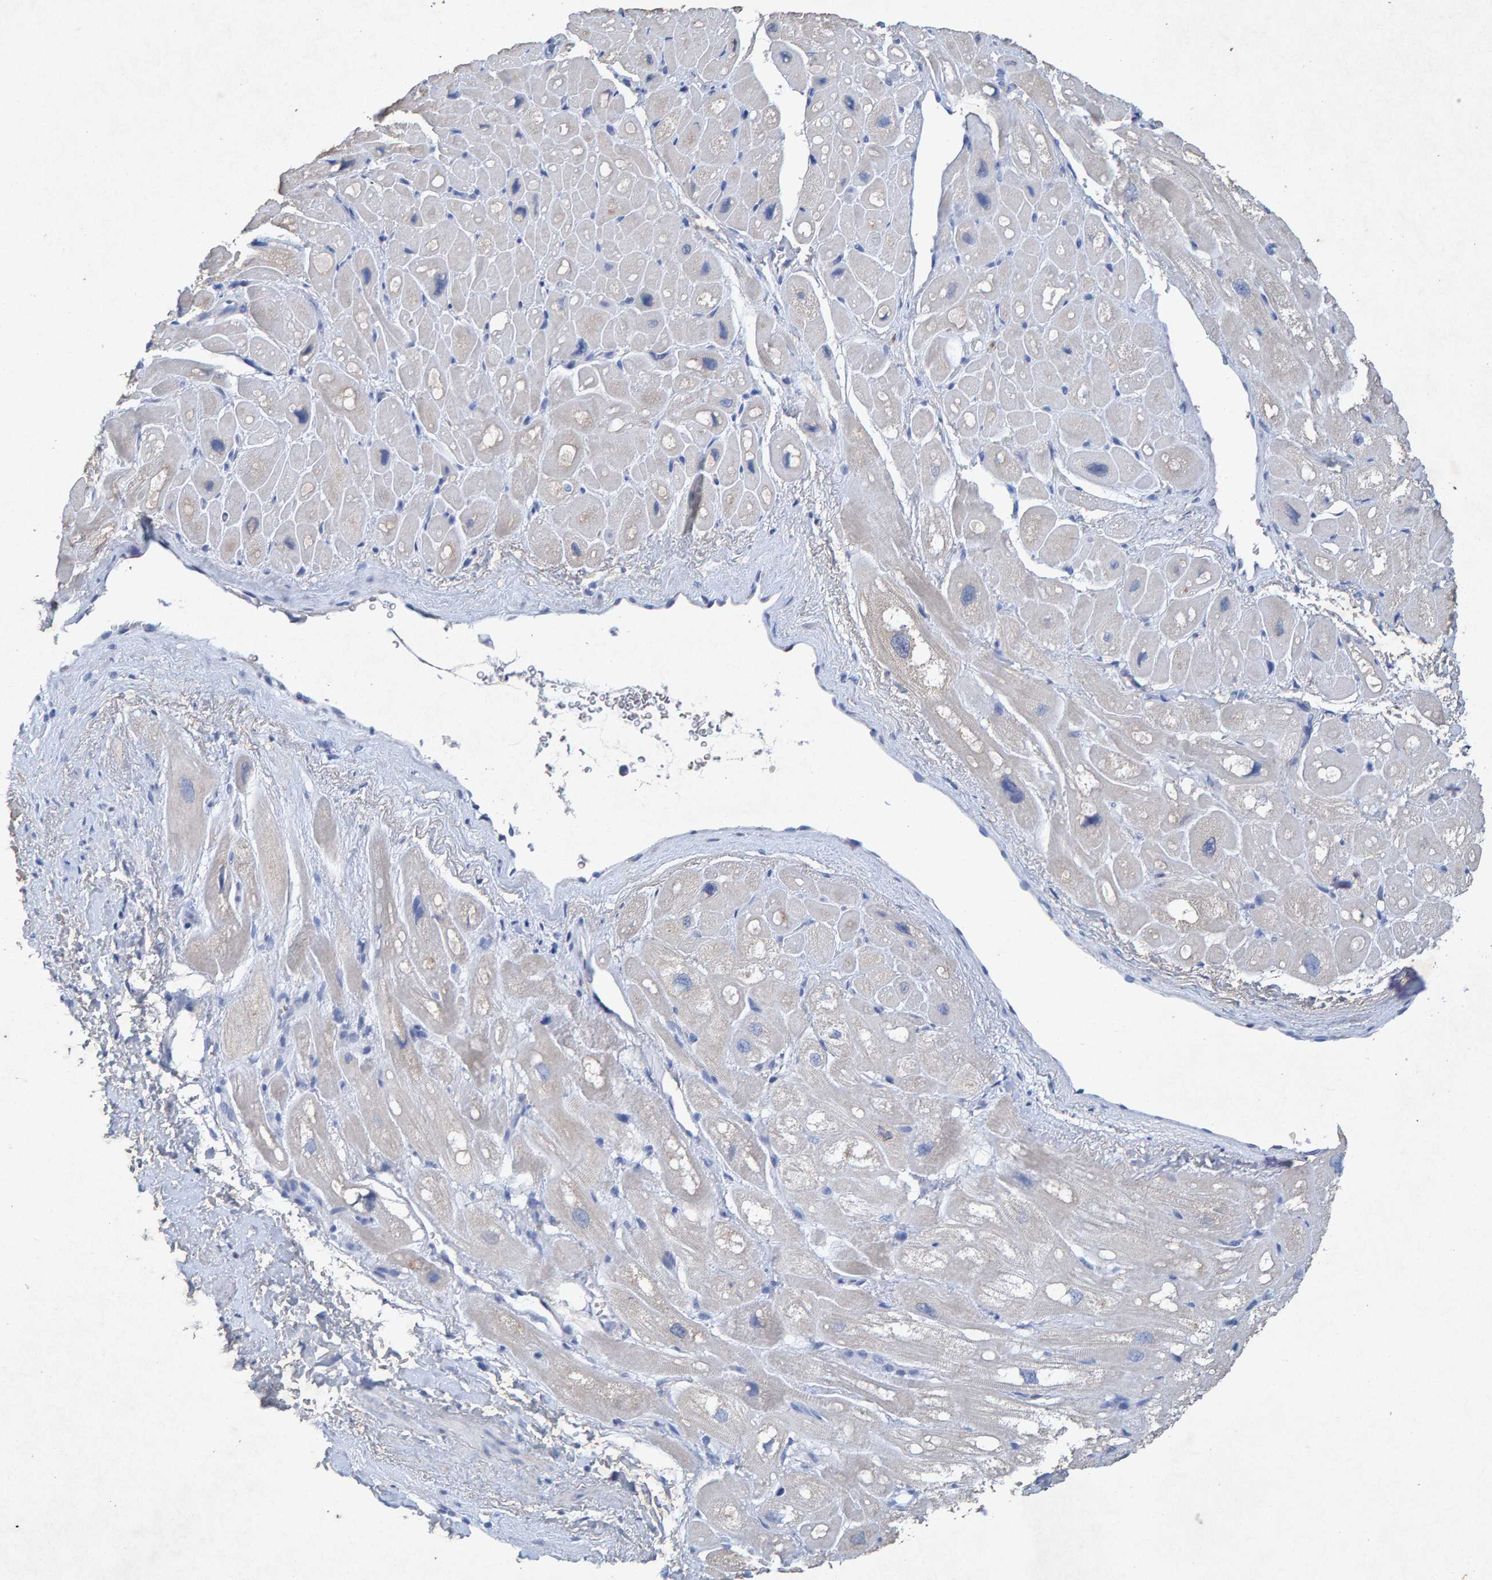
{"staining": {"intensity": "negative", "quantity": "none", "location": "none"}, "tissue": "heart muscle", "cell_type": "Cardiomyocytes", "image_type": "normal", "snomed": [{"axis": "morphology", "description": "Normal tissue, NOS"}, {"axis": "topography", "description": "Heart"}], "caption": "Immunohistochemistry photomicrograph of benign heart muscle: heart muscle stained with DAB (3,3'-diaminobenzidine) demonstrates no significant protein positivity in cardiomyocytes.", "gene": "CTH", "patient": {"sex": "male", "age": 49}}